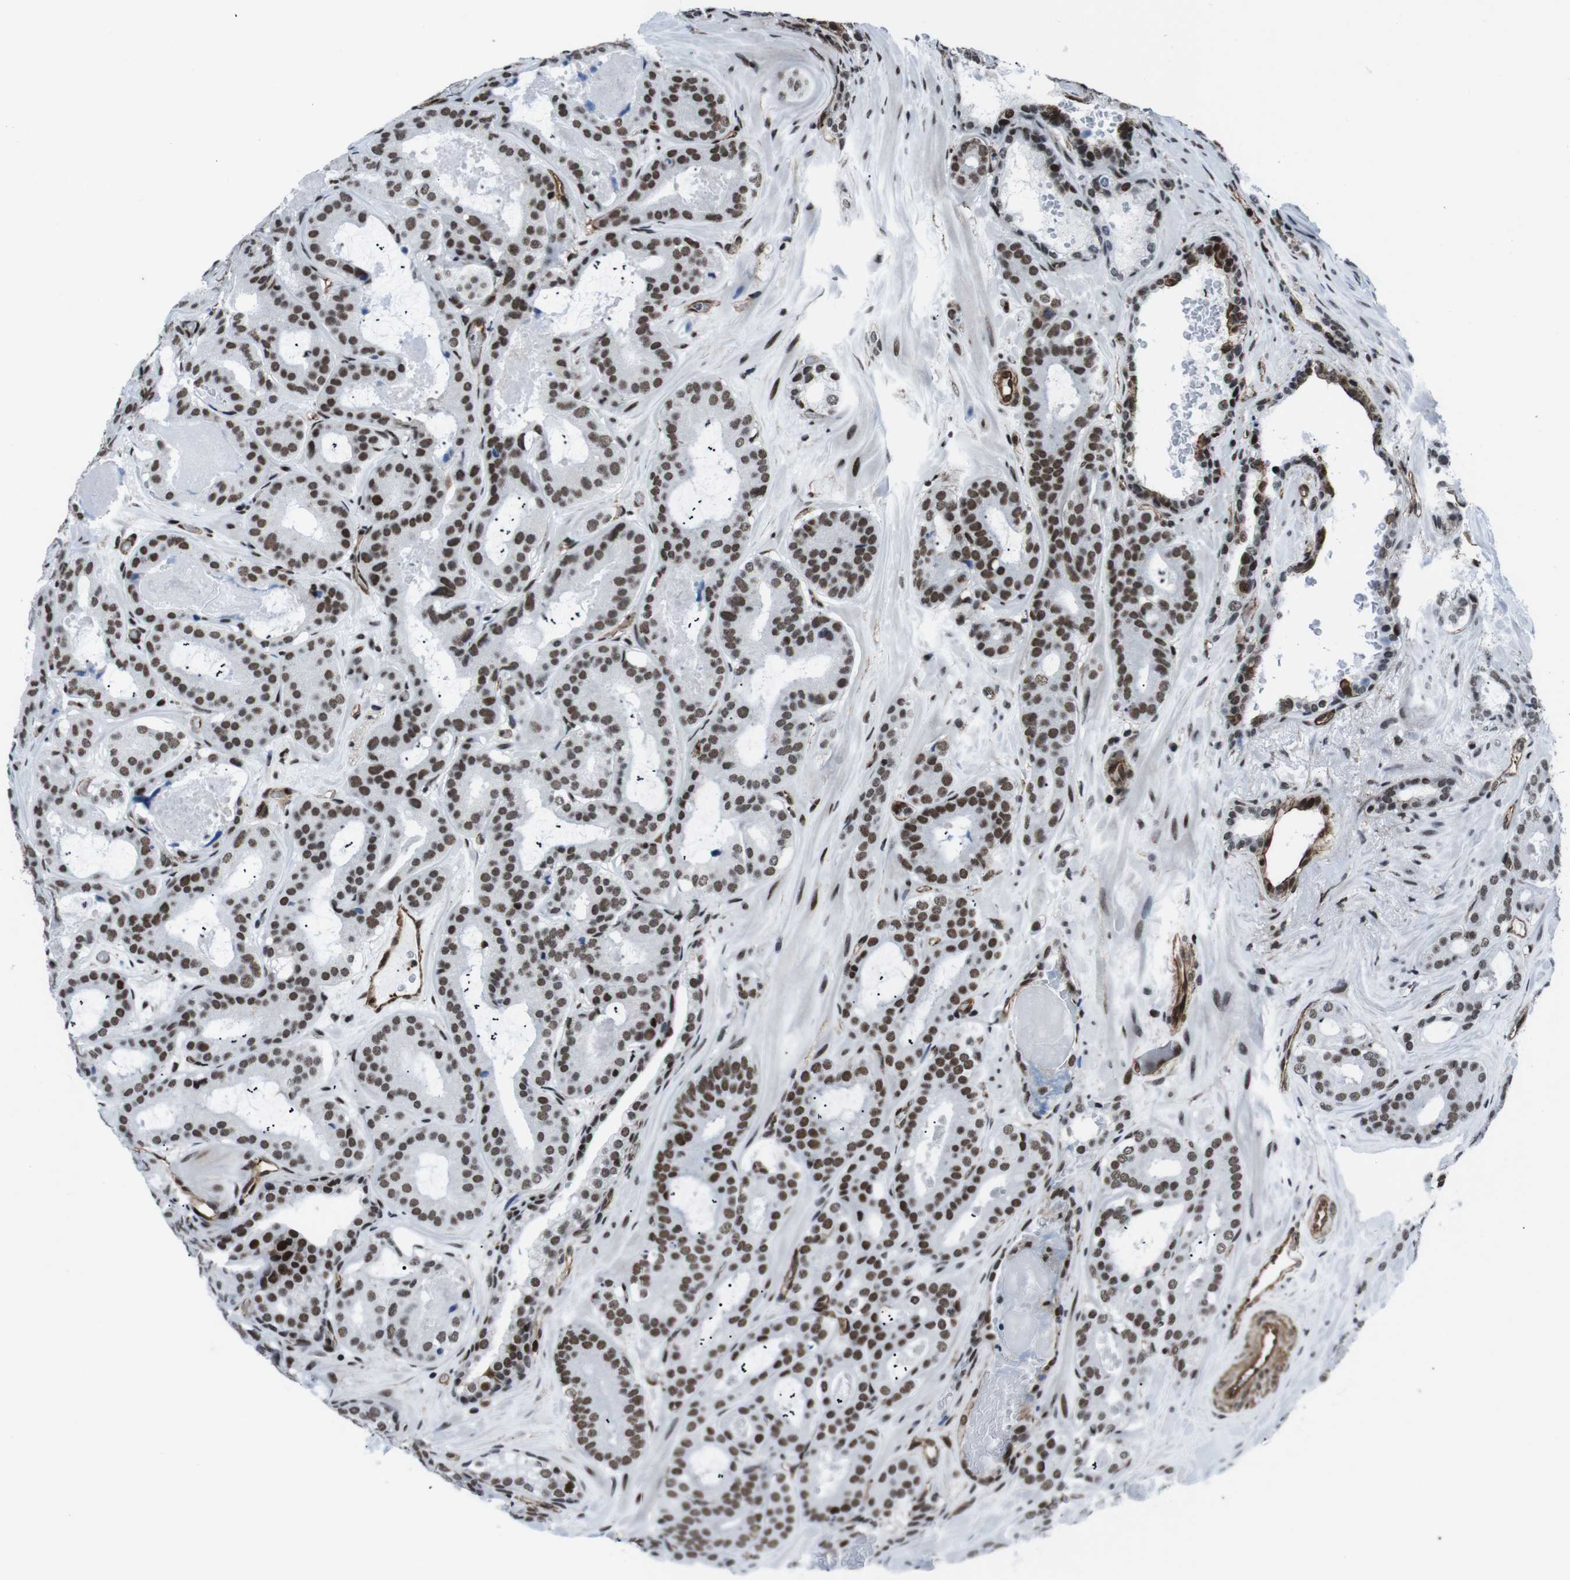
{"staining": {"intensity": "moderate", "quantity": ">75%", "location": "nuclear"}, "tissue": "prostate cancer", "cell_type": "Tumor cells", "image_type": "cancer", "snomed": [{"axis": "morphology", "description": "Adenocarcinoma, High grade"}, {"axis": "topography", "description": "Prostate"}], "caption": "Immunohistochemistry of human prostate cancer exhibits medium levels of moderate nuclear staining in approximately >75% of tumor cells. (DAB IHC, brown staining for protein, blue staining for nuclei).", "gene": "HNRNPU", "patient": {"sex": "male", "age": 60}}